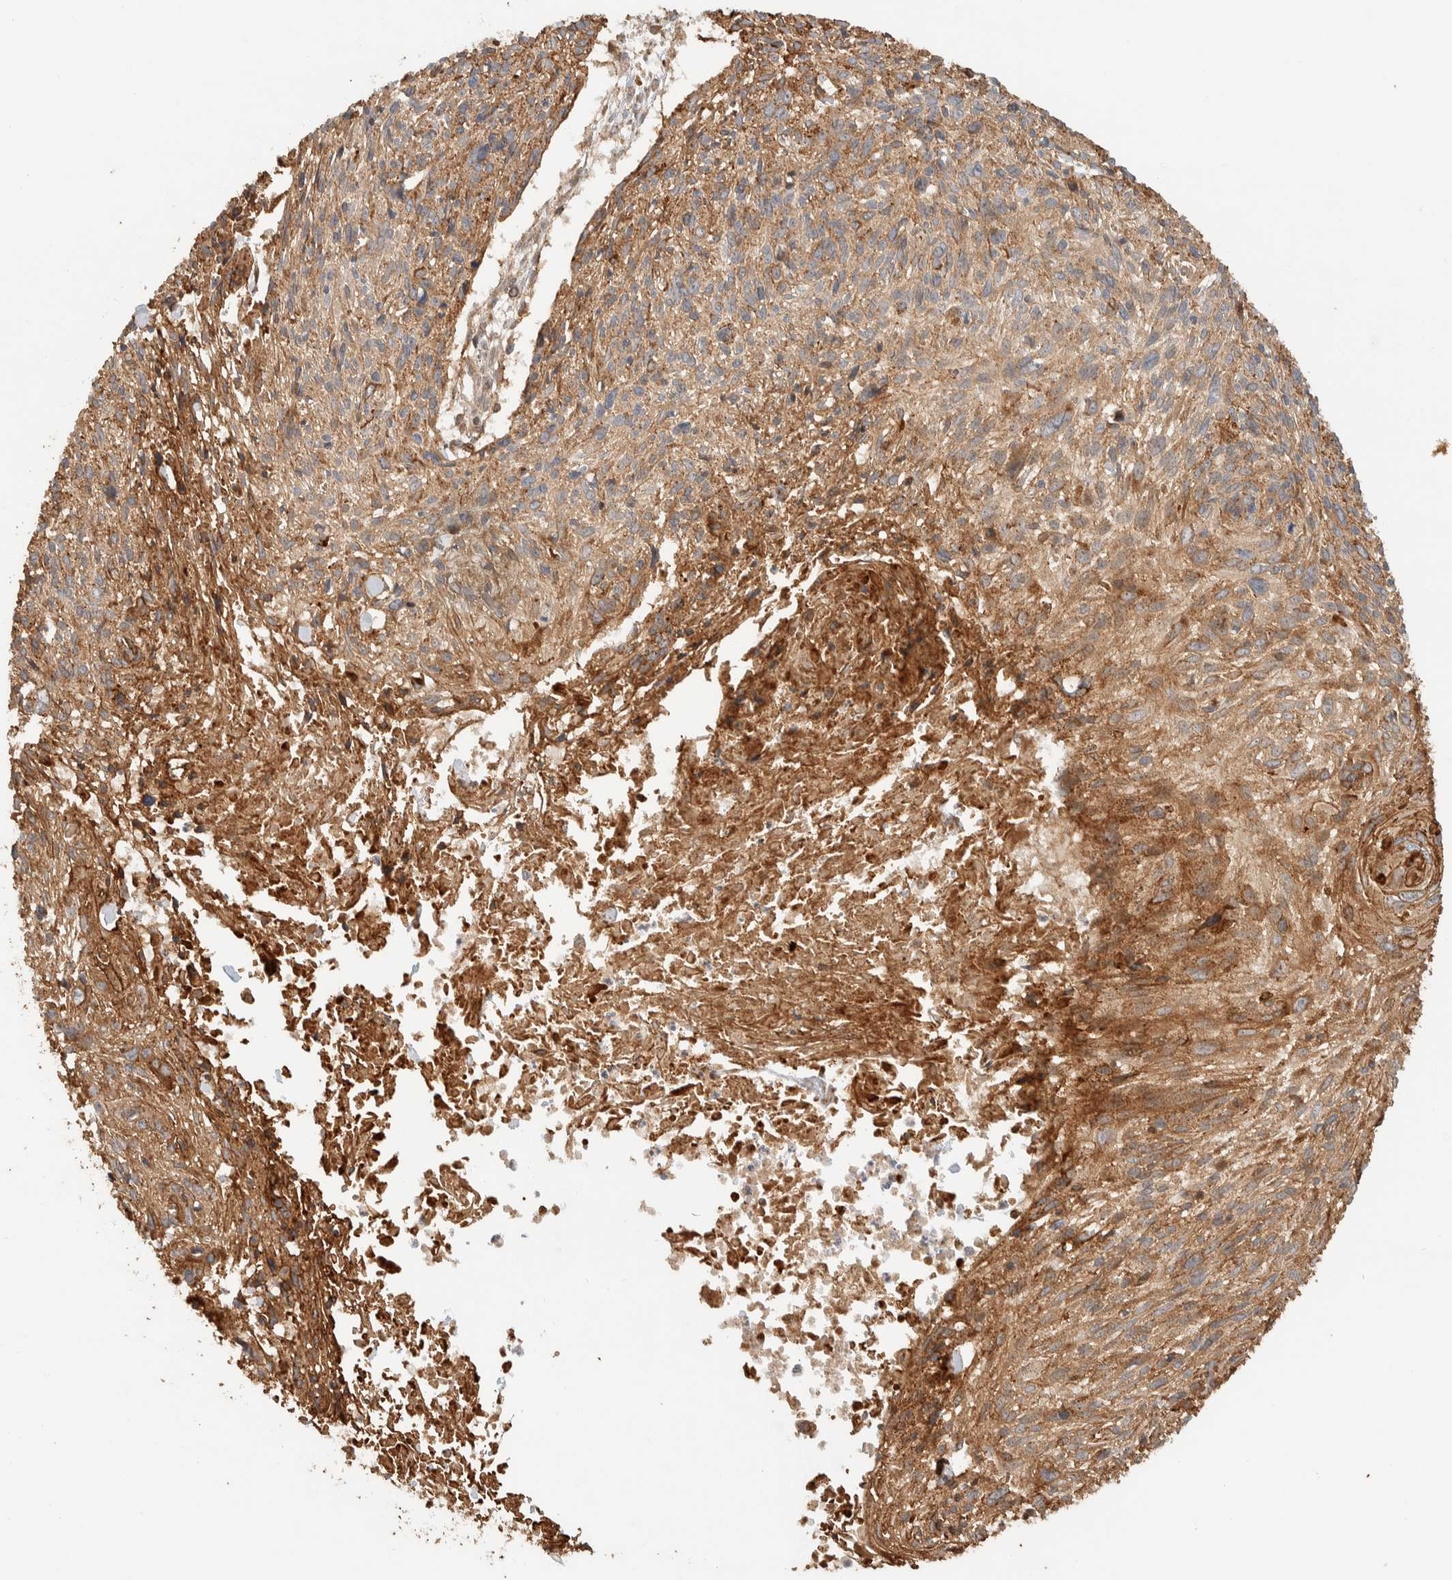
{"staining": {"intensity": "moderate", "quantity": ">75%", "location": "cytoplasmic/membranous"}, "tissue": "cervical cancer", "cell_type": "Tumor cells", "image_type": "cancer", "snomed": [{"axis": "morphology", "description": "Squamous cell carcinoma, NOS"}, {"axis": "topography", "description": "Cervix"}], "caption": "Moderate cytoplasmic/membranous positivity for a protein is present in approximately >75% of tumor cells of cervical cancer using IHC.", "gene": "KIF9", "patient": {"sex": "female", "age": 51}}